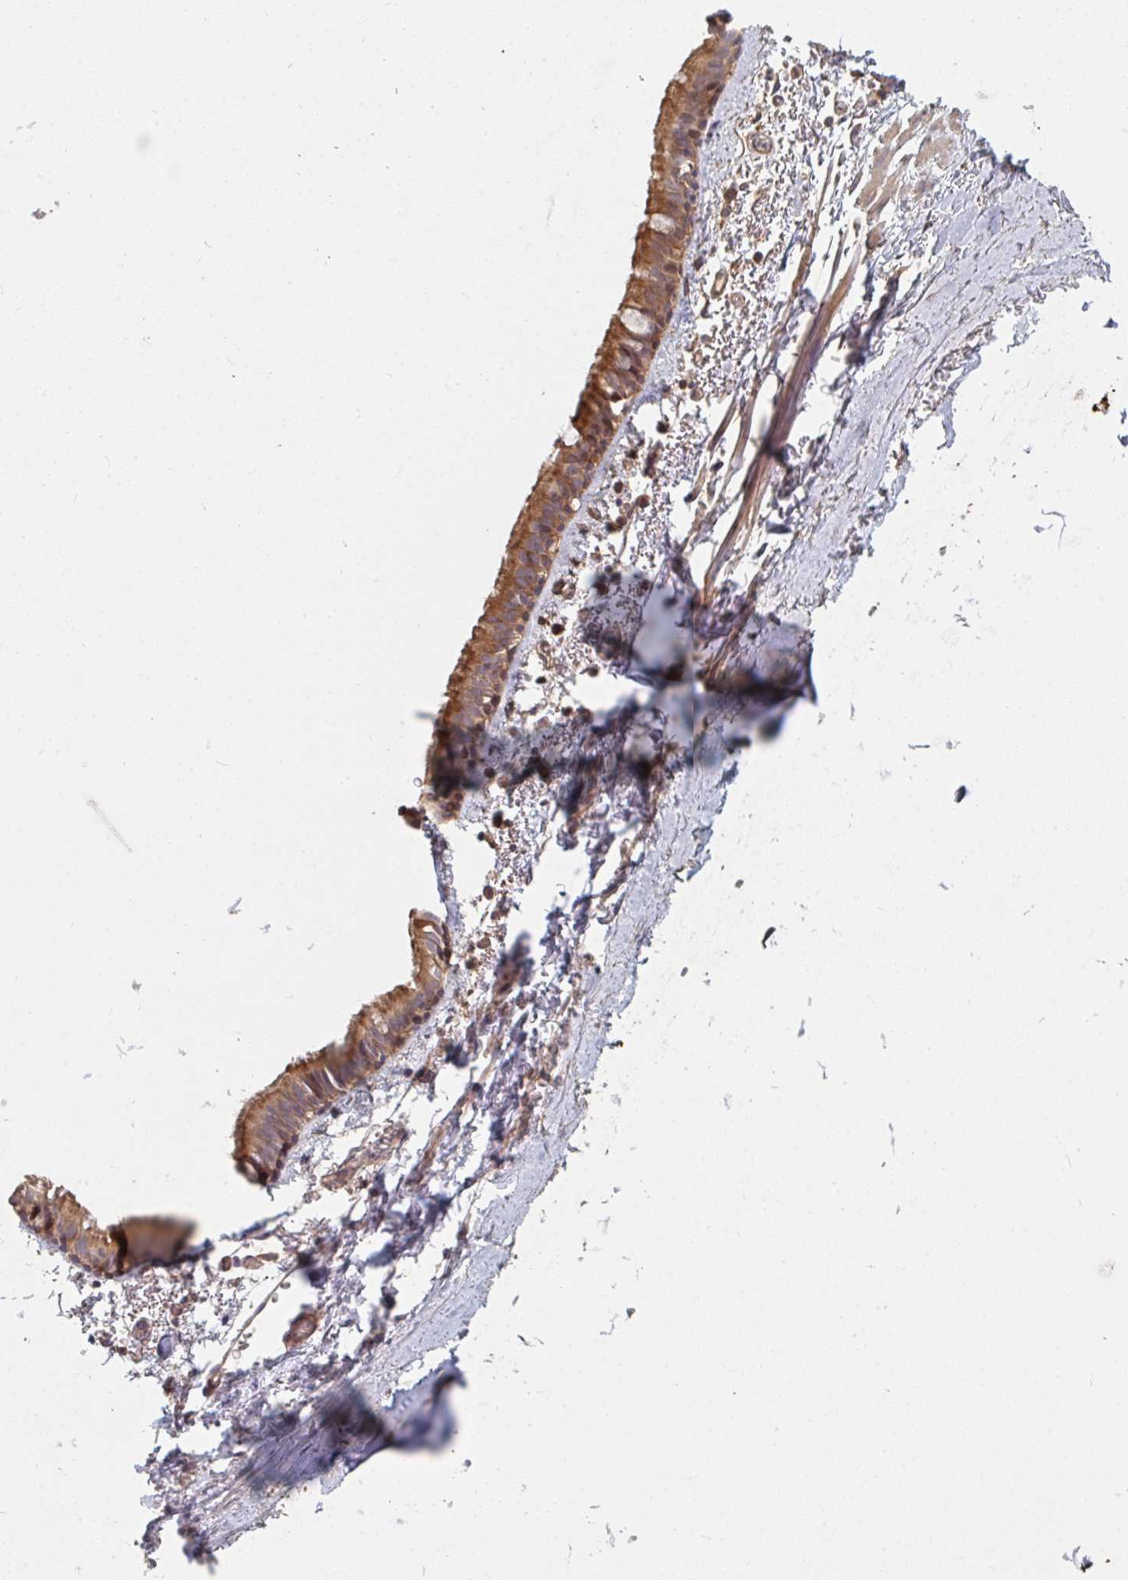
{"staining": {"intensity": "negative", "quantity": "none", "location": "none"}, "tissue": "soft tissue", "cell_type": "Chondrocytes", "image_type": "normal", "snomed": [{"axis": "morphology", "description": "Normal tissue, NOS"}, {"axis": "topography", "description": "Cartilage tissue"}, {"axis": "topography", "description": "Bronchus"}, {"axis": "topography", "description": "Peripheral nerve tissue"}], "caption": "Soft tissue was stained to show a protein in brown. There is no significant expression in chondrocytes. (IHC, brightfield microscopy, high magnification).", "gene": "PTEN", "patient": {"sex": "male", "age": 67}}